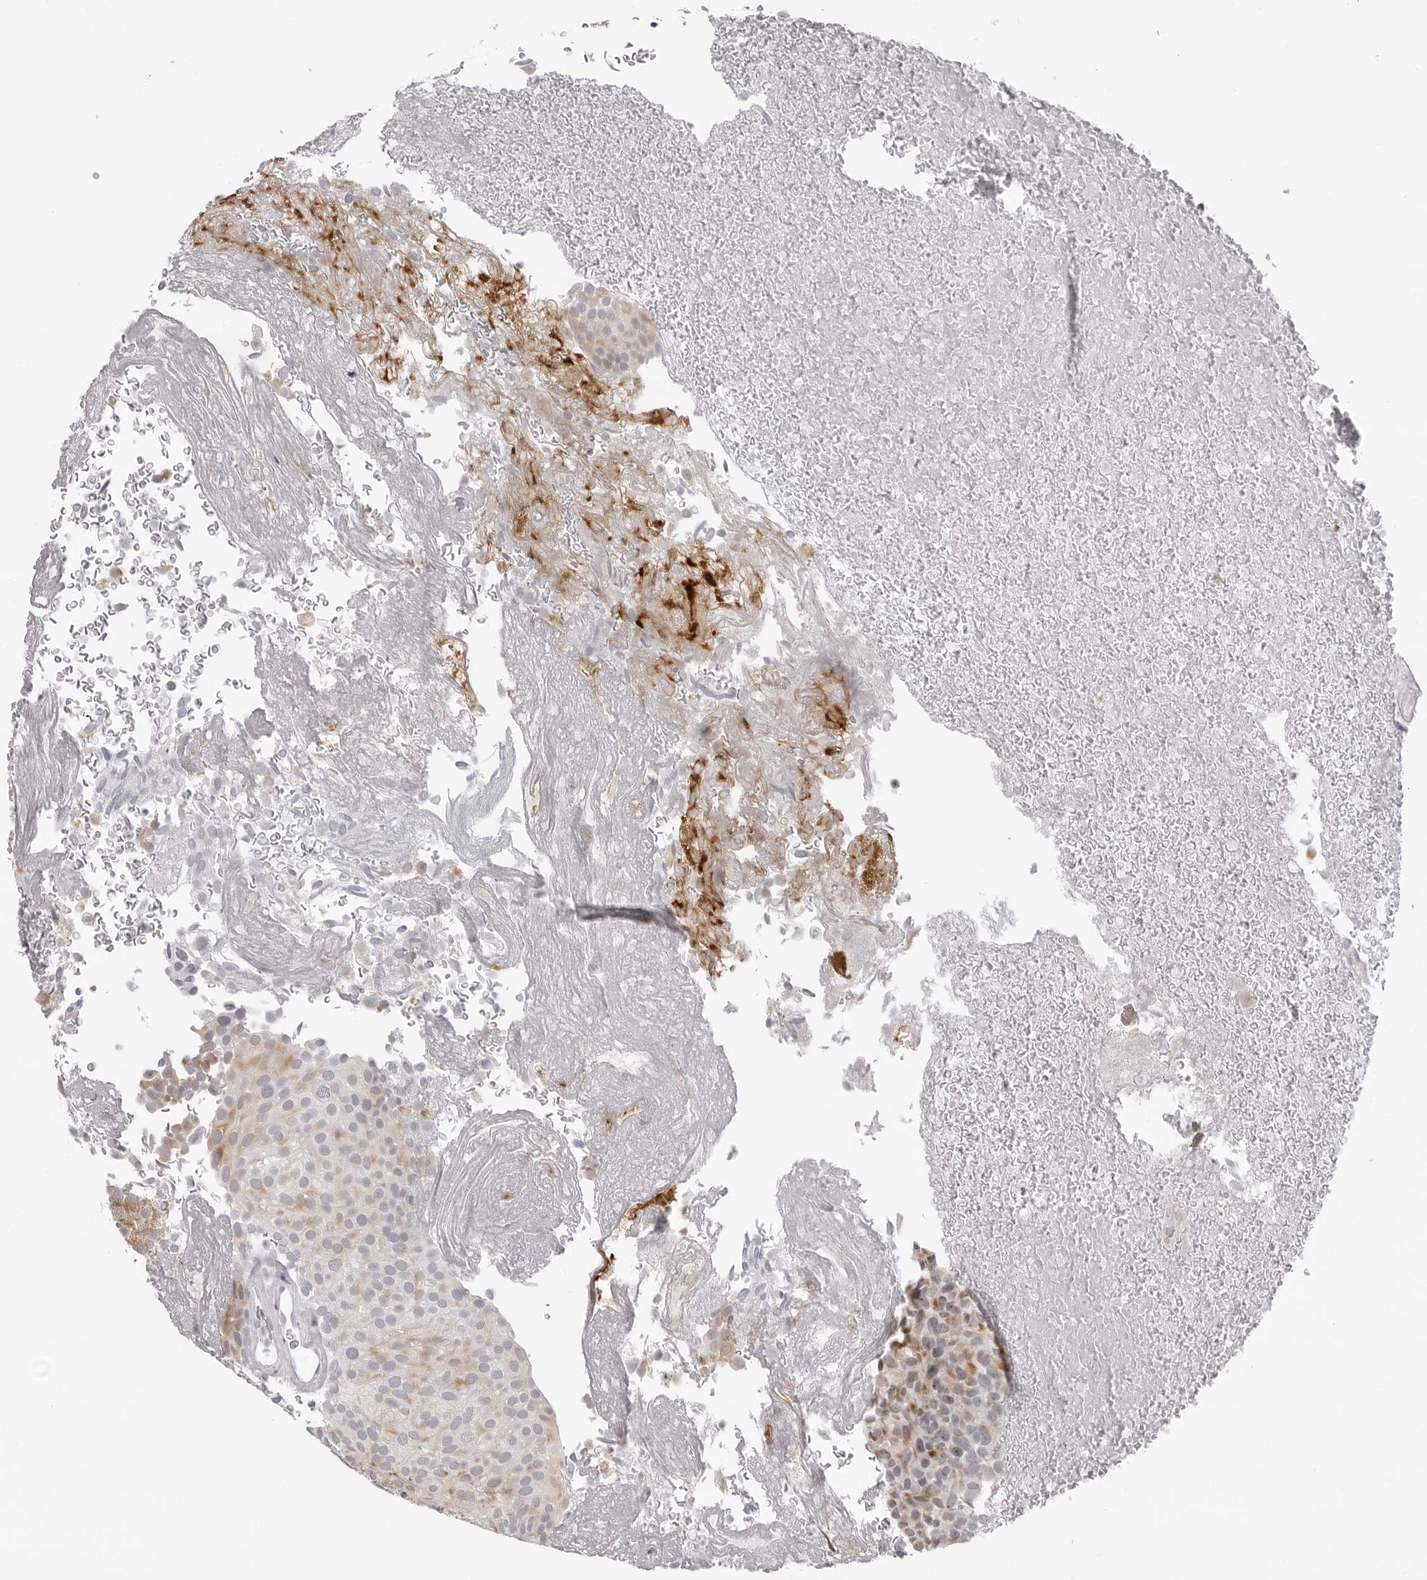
{"staining": {"intensity": "moderate", "quantity": "25%-75%", "location": "cytoplasmic/membranous"}, "tissue": "urothelial cancer", "cell_type": "Tumor cells", "image_type": "cancer", "snomed": [{"axis": "morphology", "description": "Urothelial carcinoma, Low grade"}, {"axis": "topography", "description": "Urinary bladder"}], "caption": "Immunohistochemical staining of low-grade urothelial carcinoma demonstrates medium levels of moderate cytoplasmic/membranous staining in approximately 25%-75% of tumor cells.", "gene": "ACP6", "patient": {"sex": "male", "age": 78}}